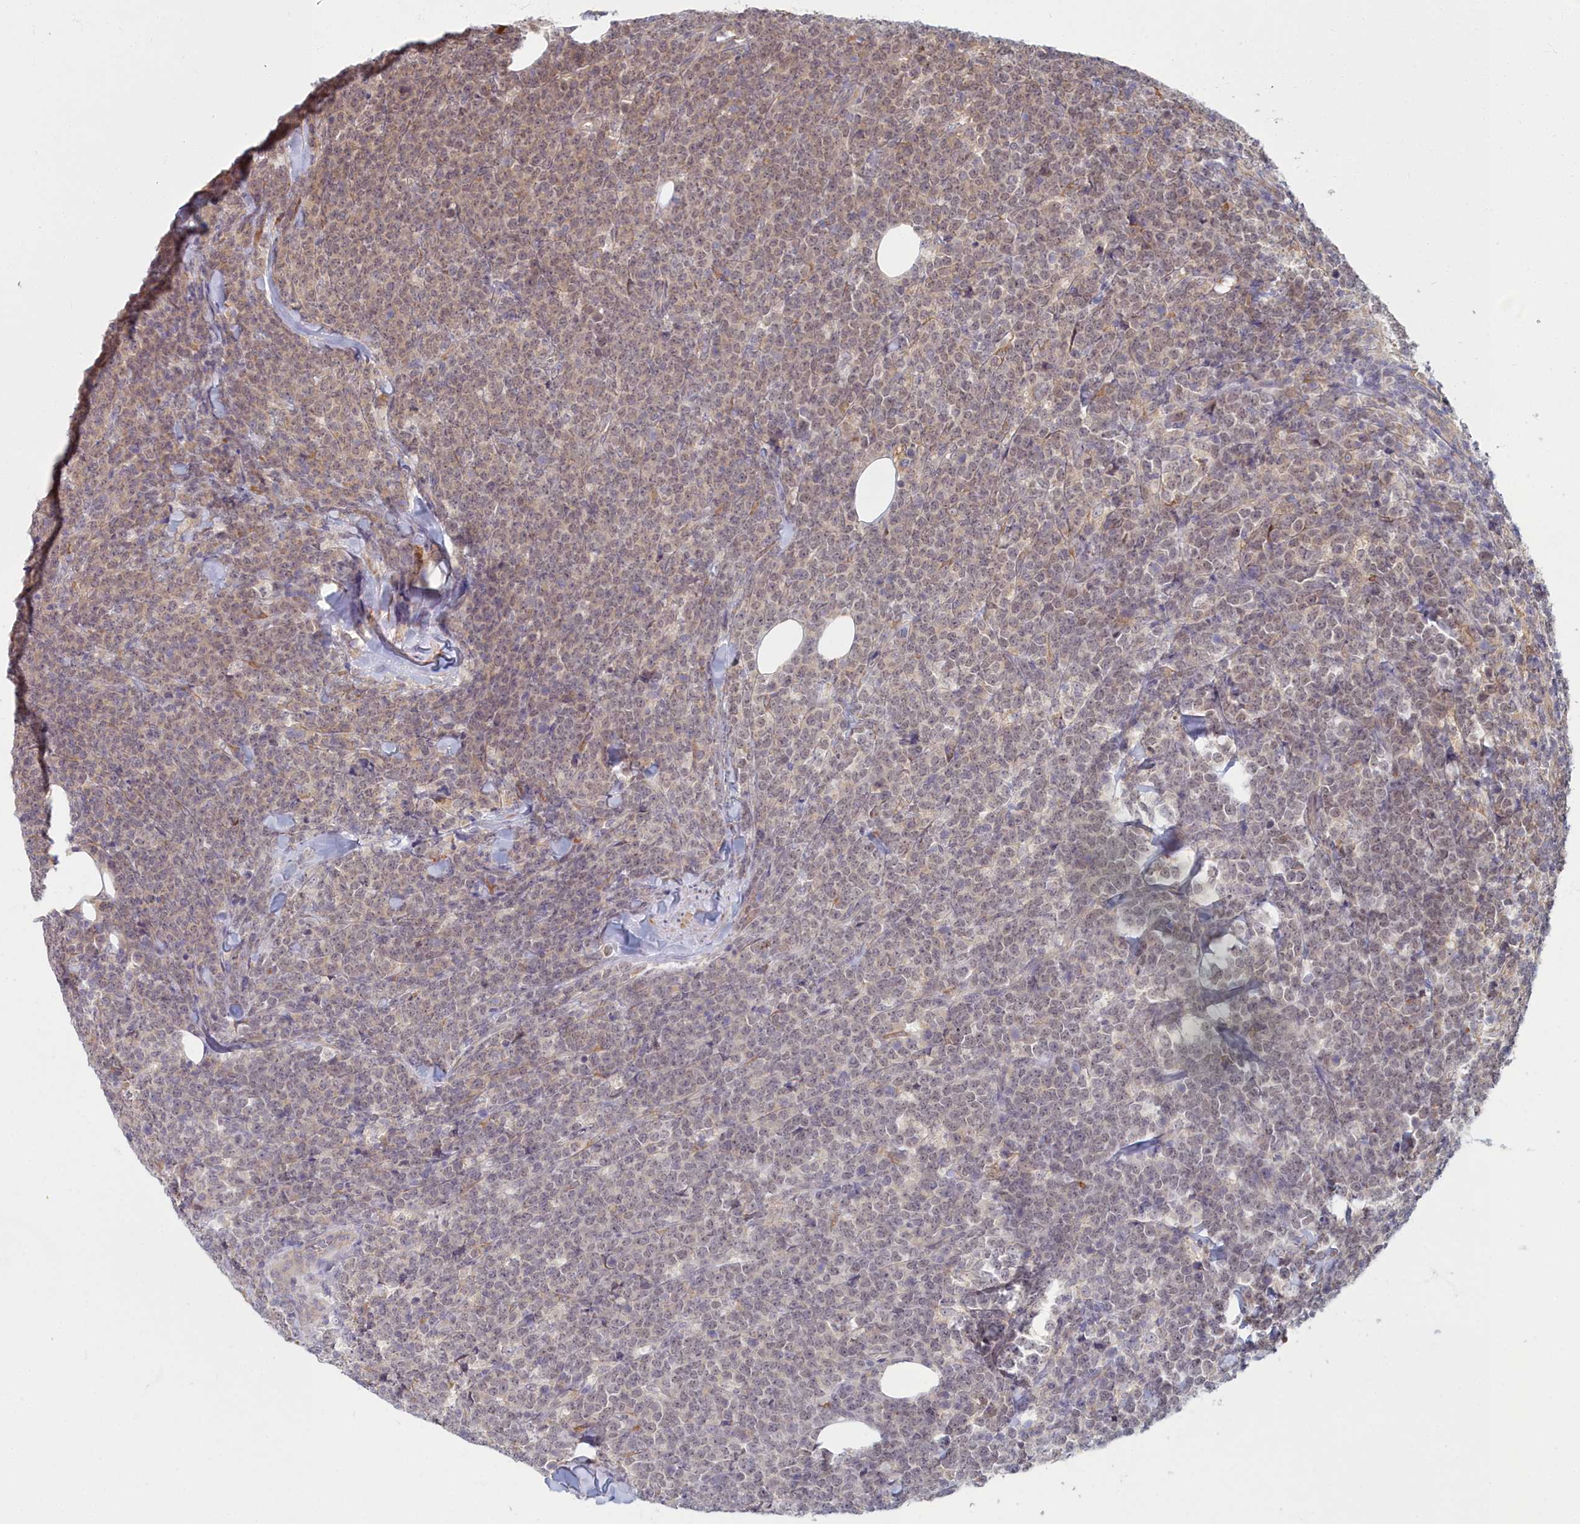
{"staining": {"intensity": "weak", "quantity": "25%-75%", "location": "nuclear"}, "tissue": "lymphoma", "cell_type": "Tumor cells", "image_type": "cancer", "snomed": [{"axis": "morphology", "description": "Malignant lymphoma, non-Hodgkin's type, High grade"}, {"axis": "topography", "description": "Small intestine"}], "caption": "Weak nuclear positivity is present in about 25%-75% of tumor cells in high-grade malignant lymphoma, non-Hodgkin's type.", "gene": "MAK16", "patient": {"sex": "male", "age": 8}}